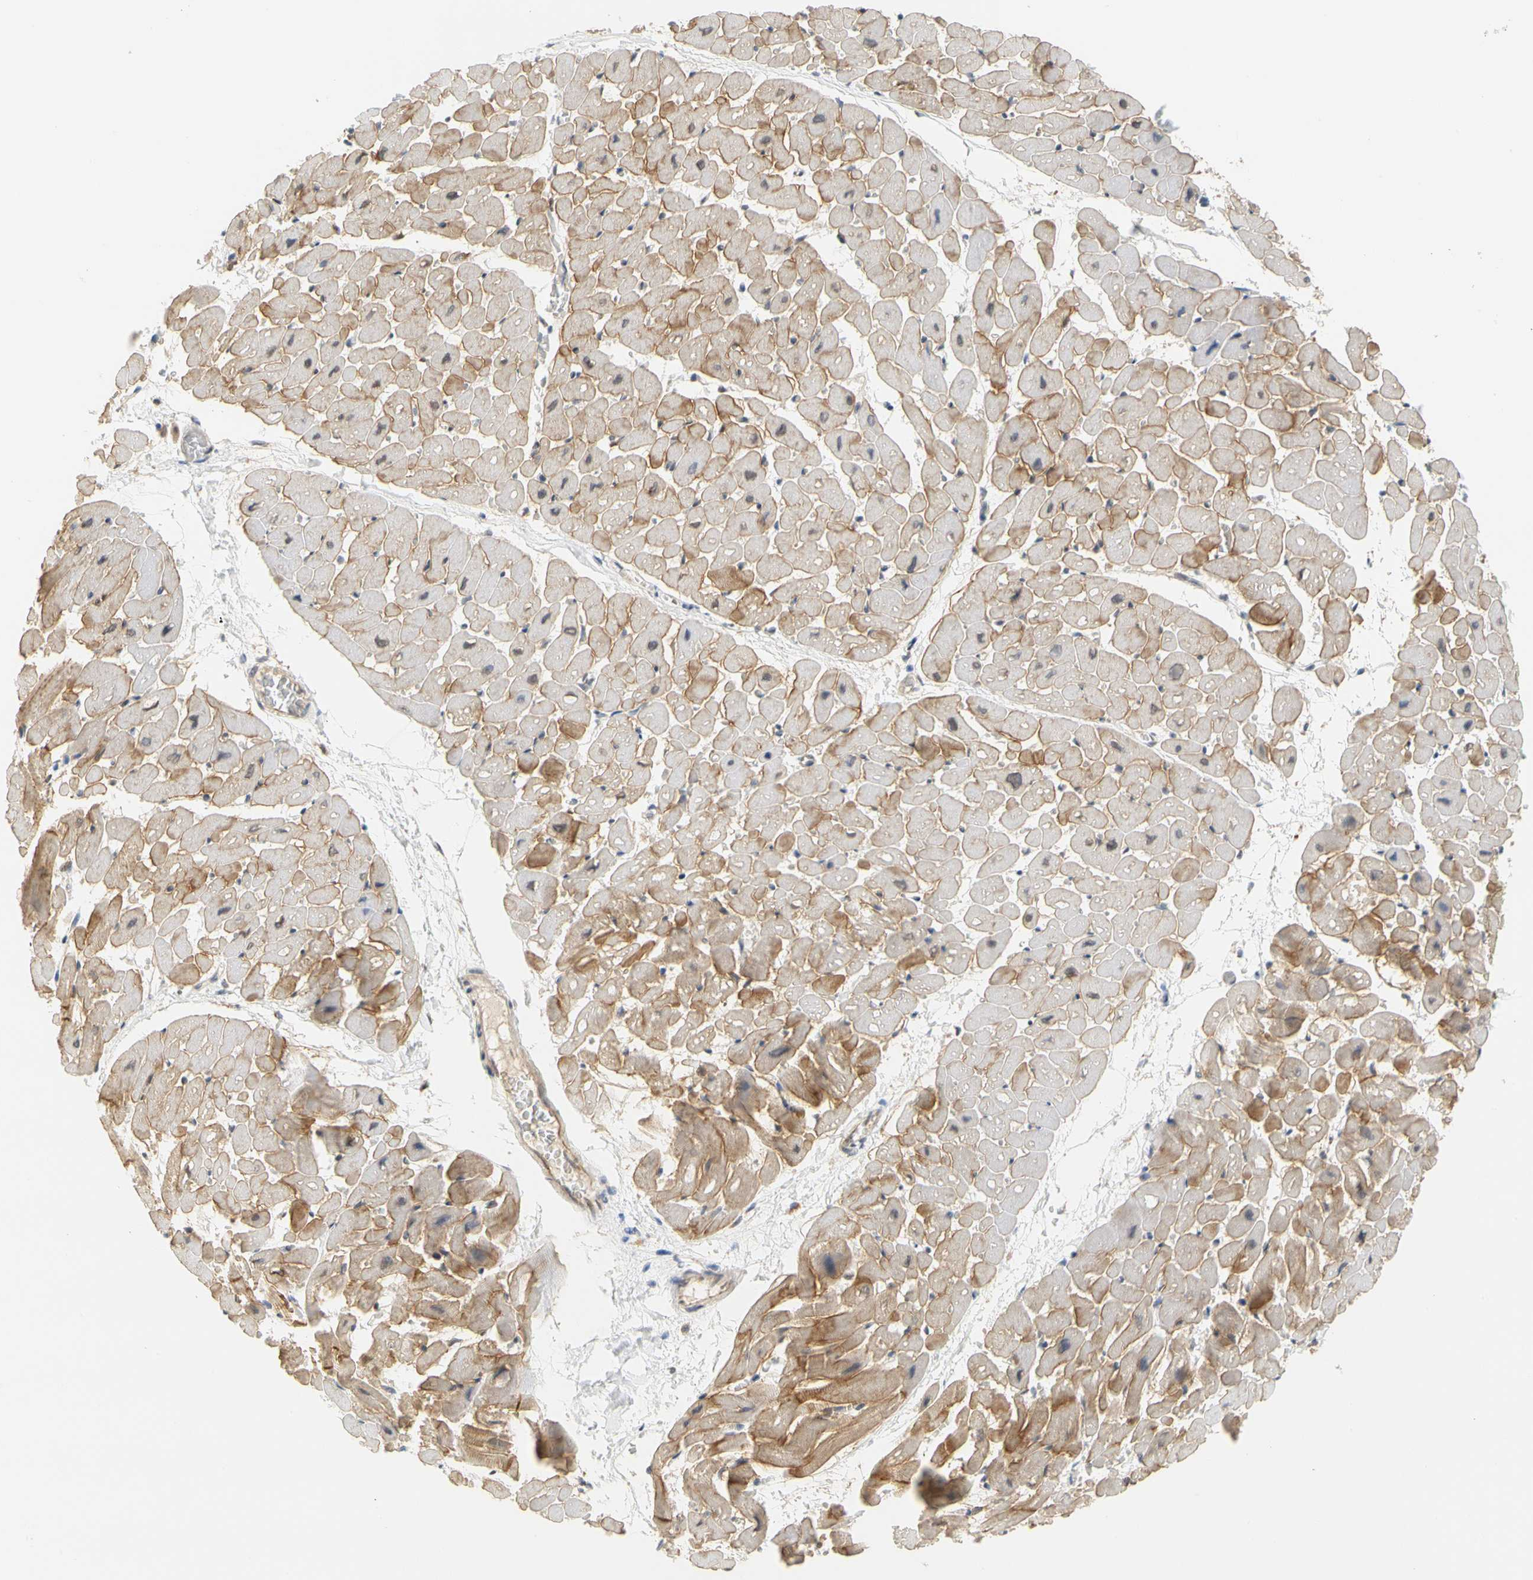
{"staining": {"intensity": "moderate", "quantity": "25%-75%", "location": "cytoplasmic/membranous"}, "tissue": "heart muscle", "cell_type": "Cardiomyocytes", "image_type": "normal", "snomed": [{"axis": "morphology", "description": "Normal tissue, NOS"}, {"axis": "topography", "description": "Heart"}], "caption": "Protein expression analysis of normal heart muscle shows moderate cytoplasmic/membranous positivity in about 25%-75% of cardiomyocytes. Using DAB (brown) and hematoxylin (blue) stains, captured at high magnification using brightfield microscopy.", "gene": "SFXN3", "patient": {"sex": "male", "age": 45}}